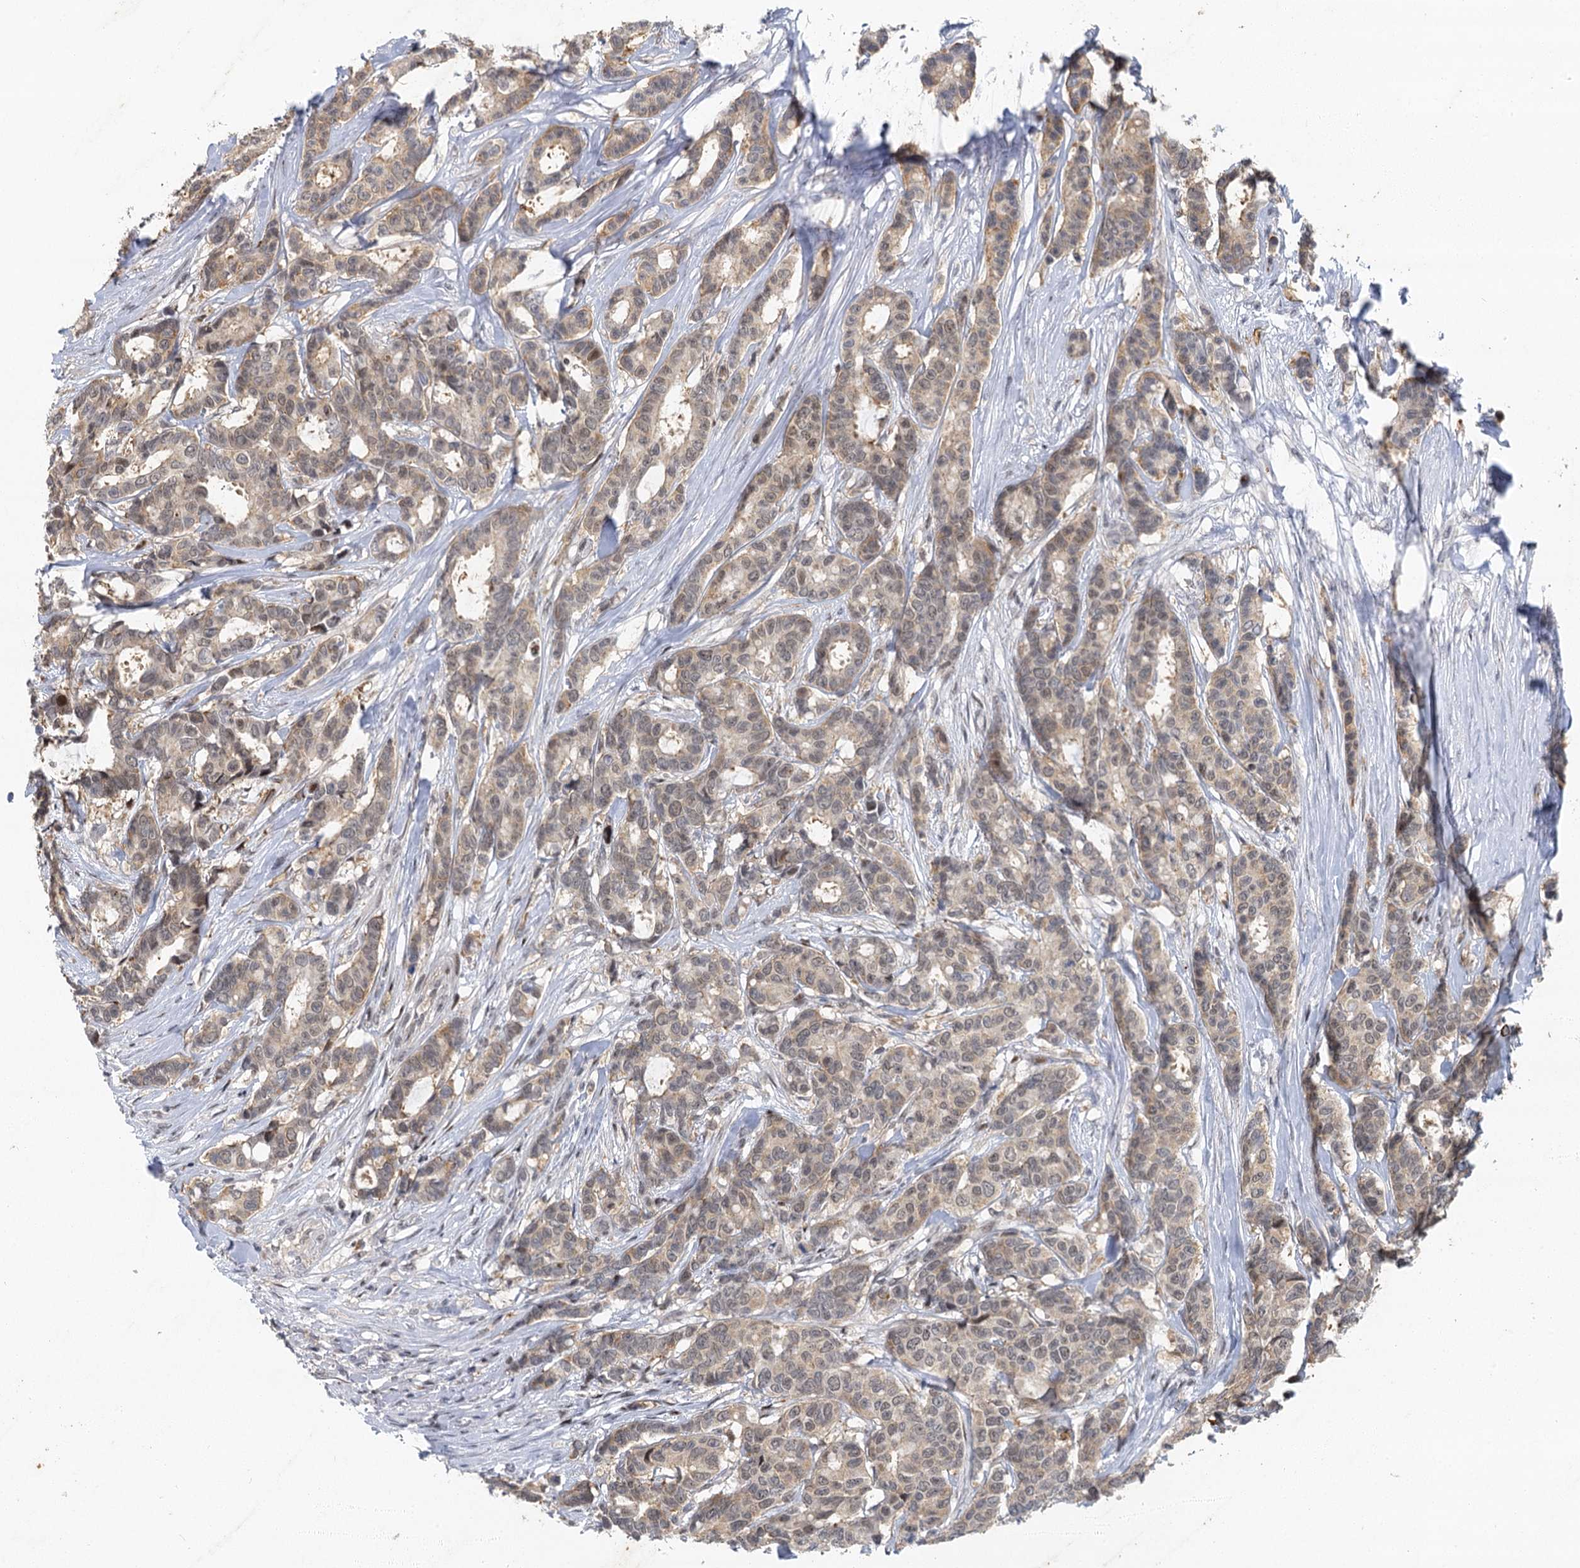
{"staining": {"intensity": "weak", "quantity": "25%-75%", "location": "cytoplasmic/membranous"}, "tissue": "breast cancer", "cell_type": "Tumor cells", "image_type": "cancer", "snomed": [{"axis": "morphology", "description": "Duct carcinoma"}, {"axis": "topography", "description": "Breast"}], "caption": "Protein staining exhibits weak cytoplasmic/membranous staining in approximately 25%-75% of tumor cells in intraductal carcinoma (breast). (DAB IHC with brightfield microscopy, high magnification).", "gene": "IL11RA", "patient": {"sex": "female", "age": 87}}